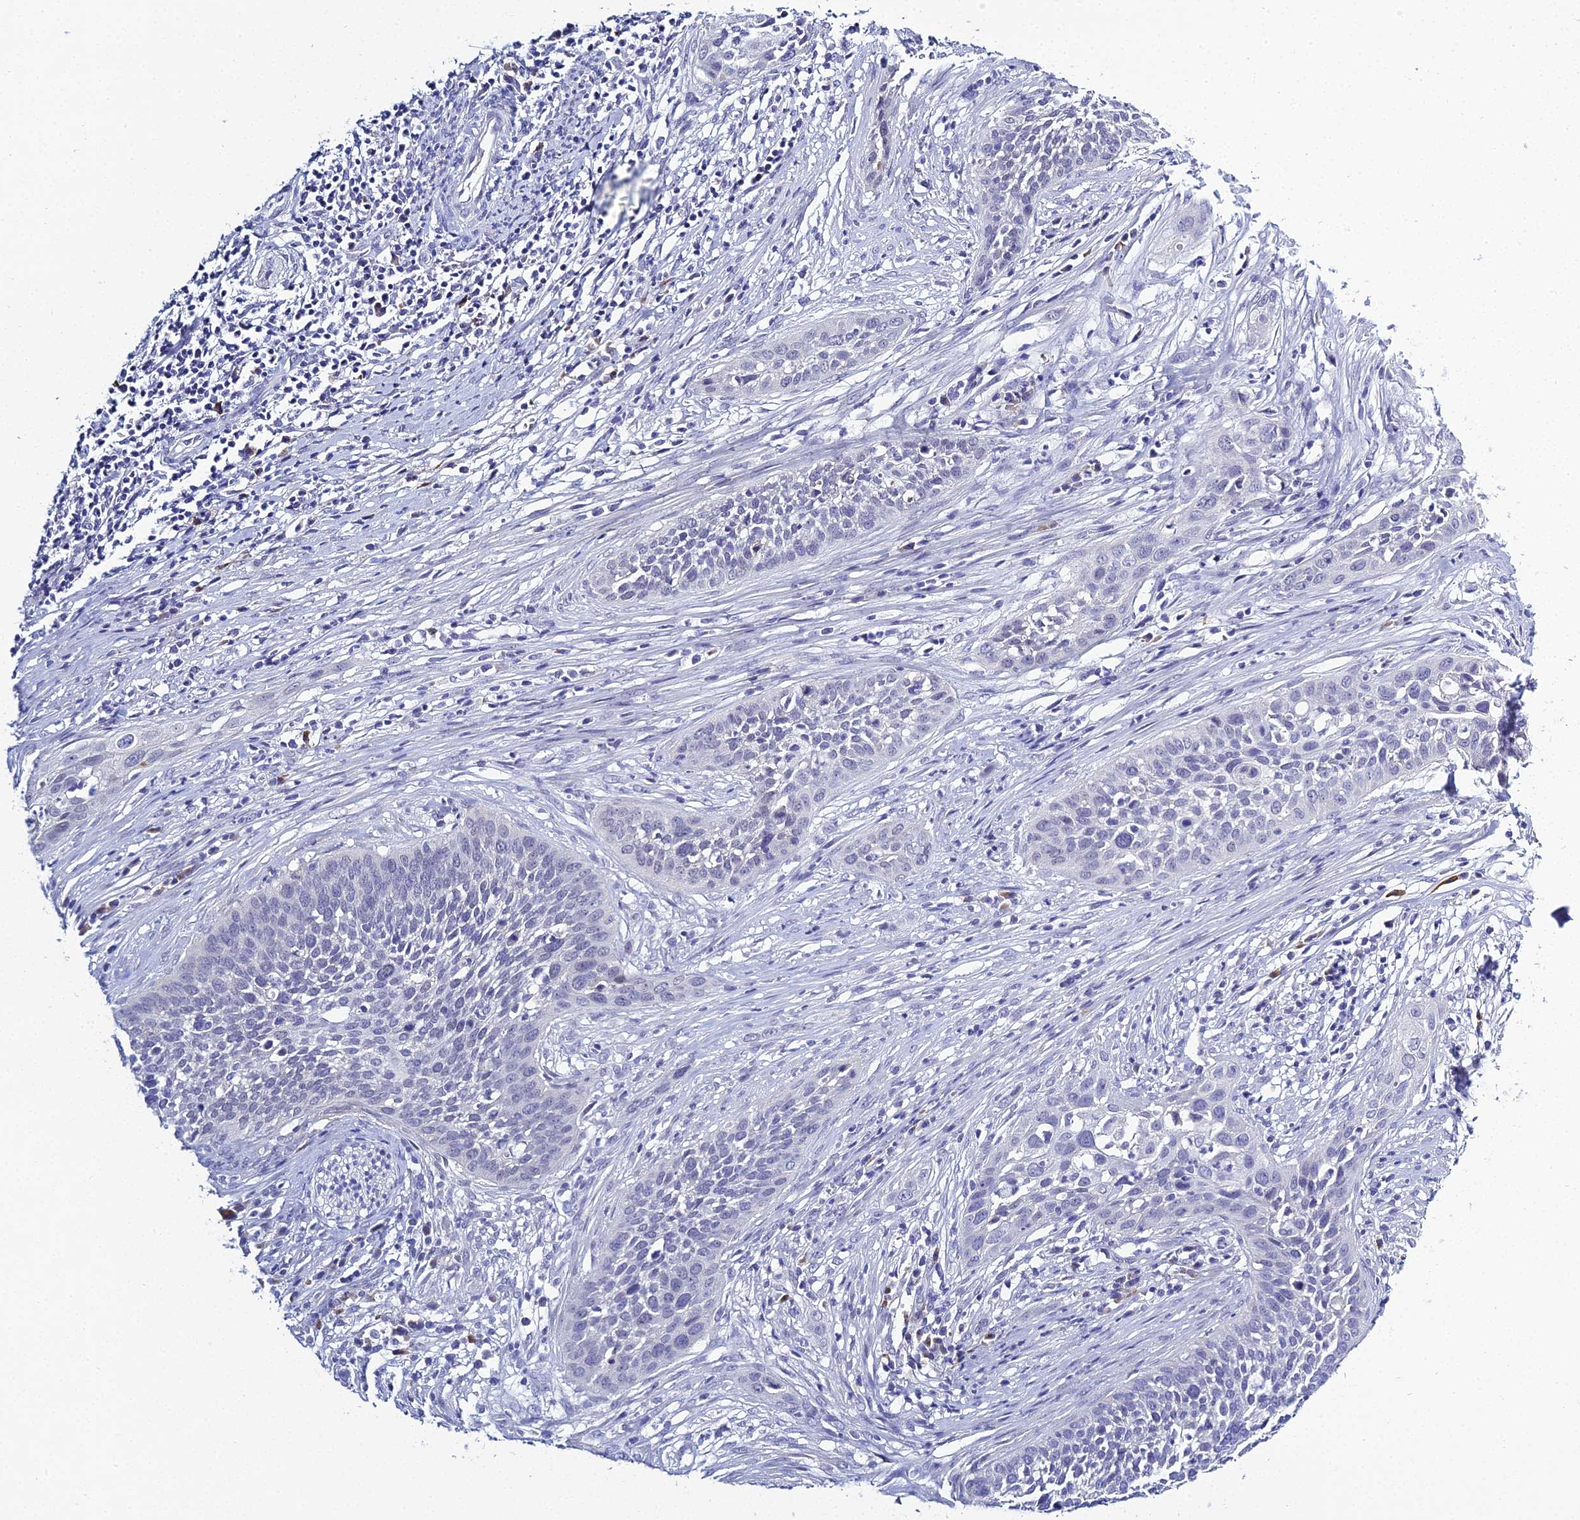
{"staining": {"intensity": "negative", "quantity": "none", "location": "none"}, "tissue": "cervical cancer", "cell_type": "Tumor cells", "image_type": "cancer", "snomed": [{"axis": "morphology", "description": "Squamous cell carcinoma, NOS"}, {"axis": "topography", "description": "Cervix"}], "caption": "Tumor cells show no significant expression in squamous cell carcinoma (cervical).", "gene": "MUC13", "patient": {"sex": "female", "age": 34}}